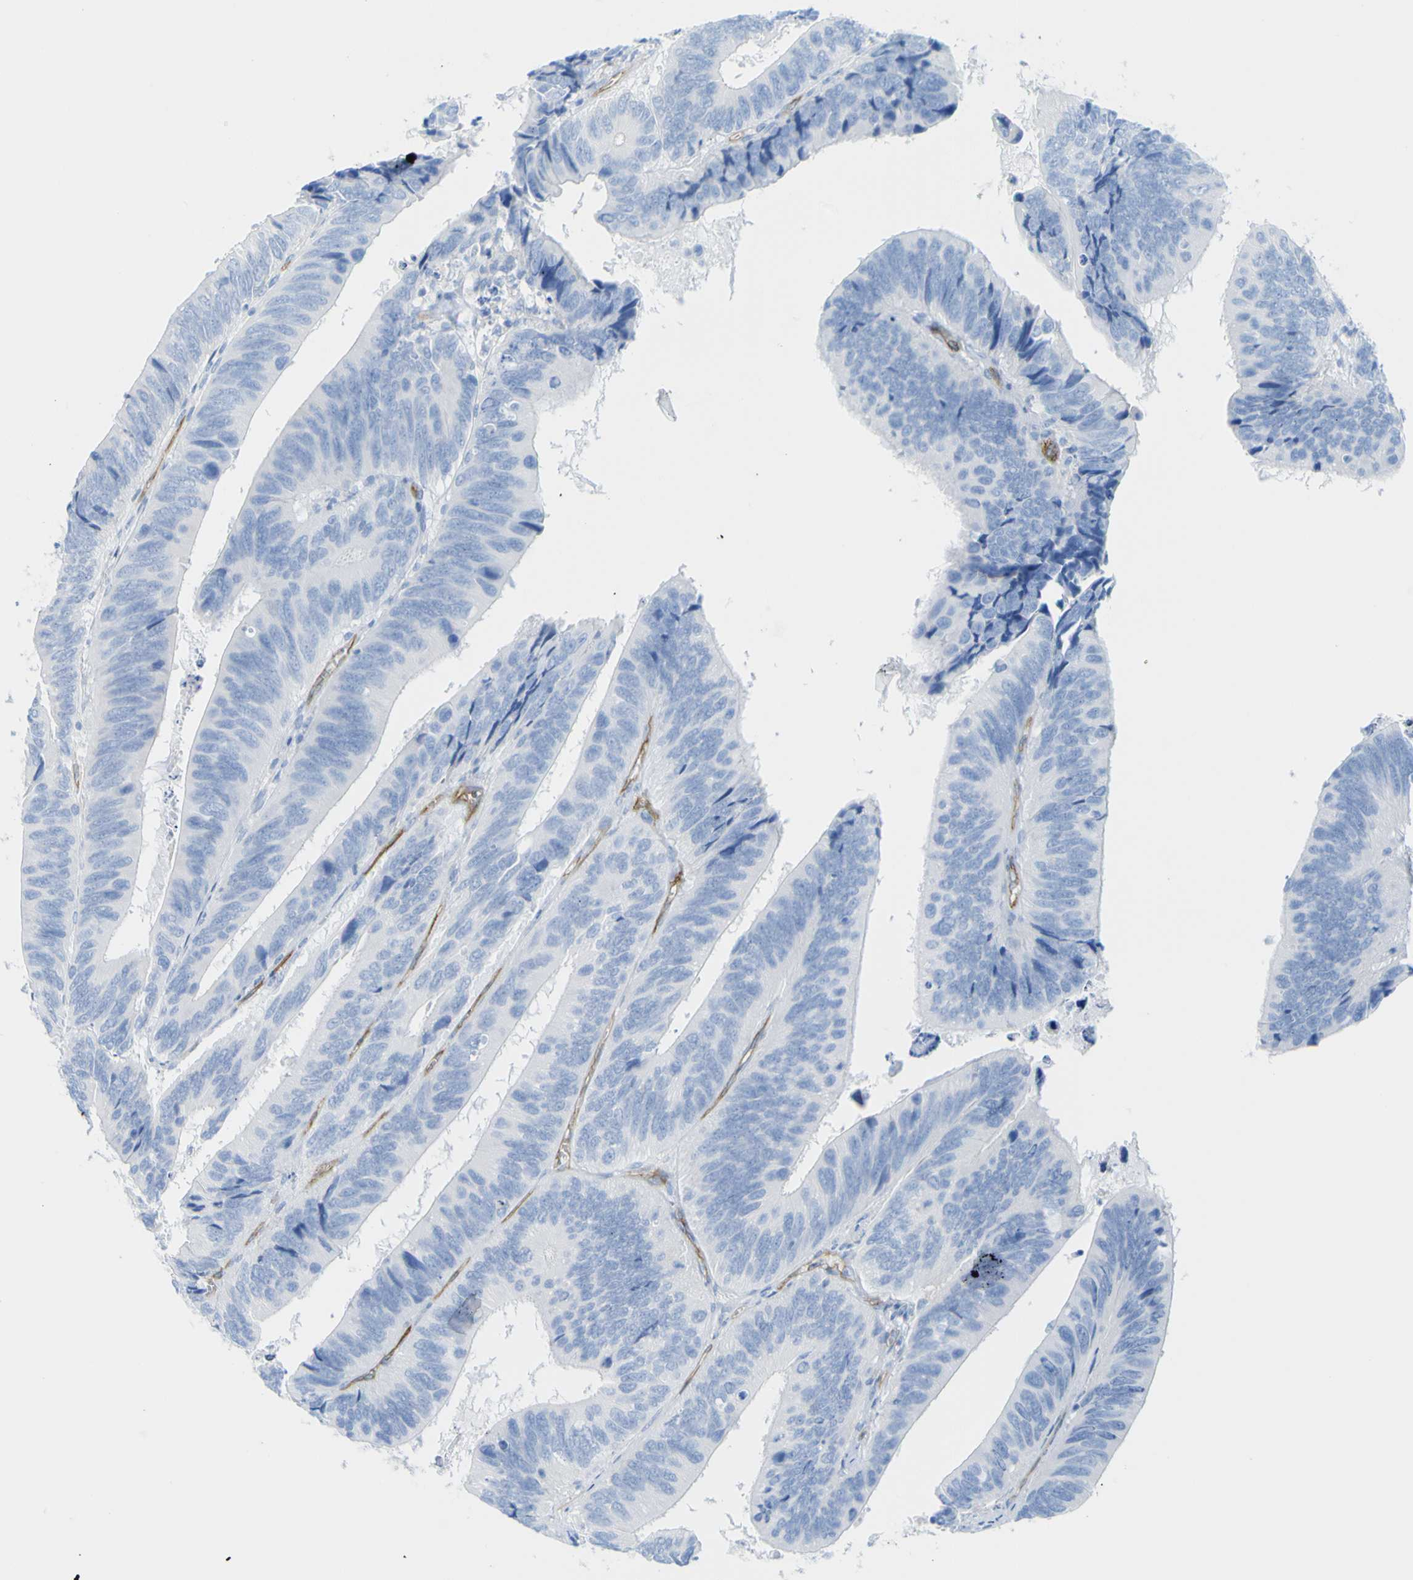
{"staining": {"intensity": "negative", "quantity": "none", "location": "none"}, "tissue": "colorectal cancer", "cell_type": "Tumor cells", "image_type": "cancer", "snomed": [{"axis": "morphology", "description": "Adenocarcinoma, NOS"}, {"axis": "topography", "description": "Colon"}], "caption": "This is an immunohistochemistry photomicrograph of human adenocarcinoma (colorectal). There is no positivity in tumor cells.", "gene": "CD93", "patient": {"sex": "male", "age": 72}}